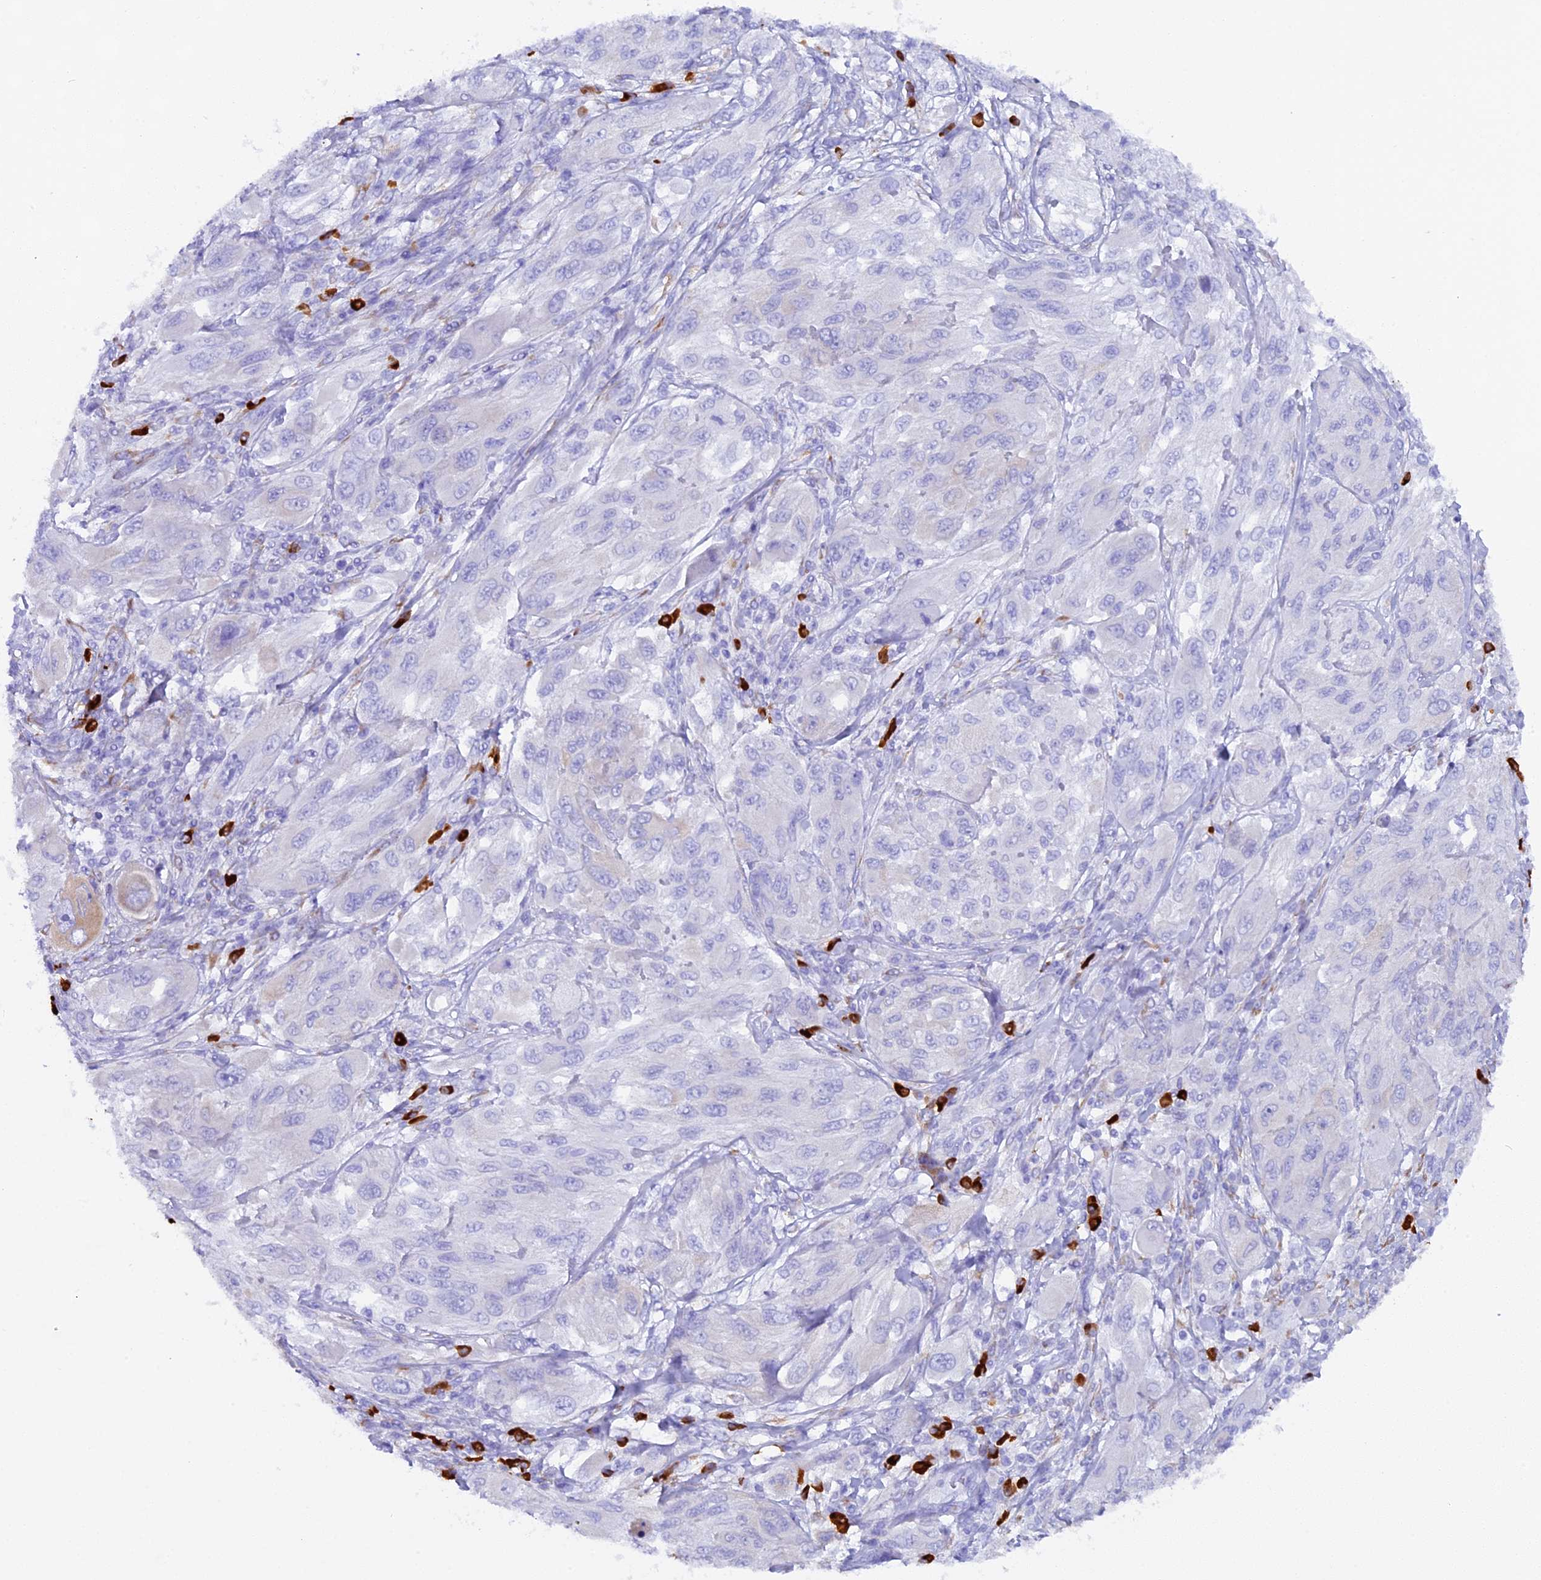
{"staining": {"intensity": "negative", "quantity": "none", "location": "none"}, "tissue": "melanoma", "cell_type": "Tumor cells", "image_type": "cancer", "snomed": [{"axis": "morphology", "description": "Malignant melanoma, NOS"}, {"axis": "topography", "description": "Skin"}], "caption": "An immunohistochemistry (IHC) photomicrograph of melanoma is shown. There is no staining in tumor cells of melanoma.", "gene": "FKBP11", "patient": {"sex": "female", "age": 91}}